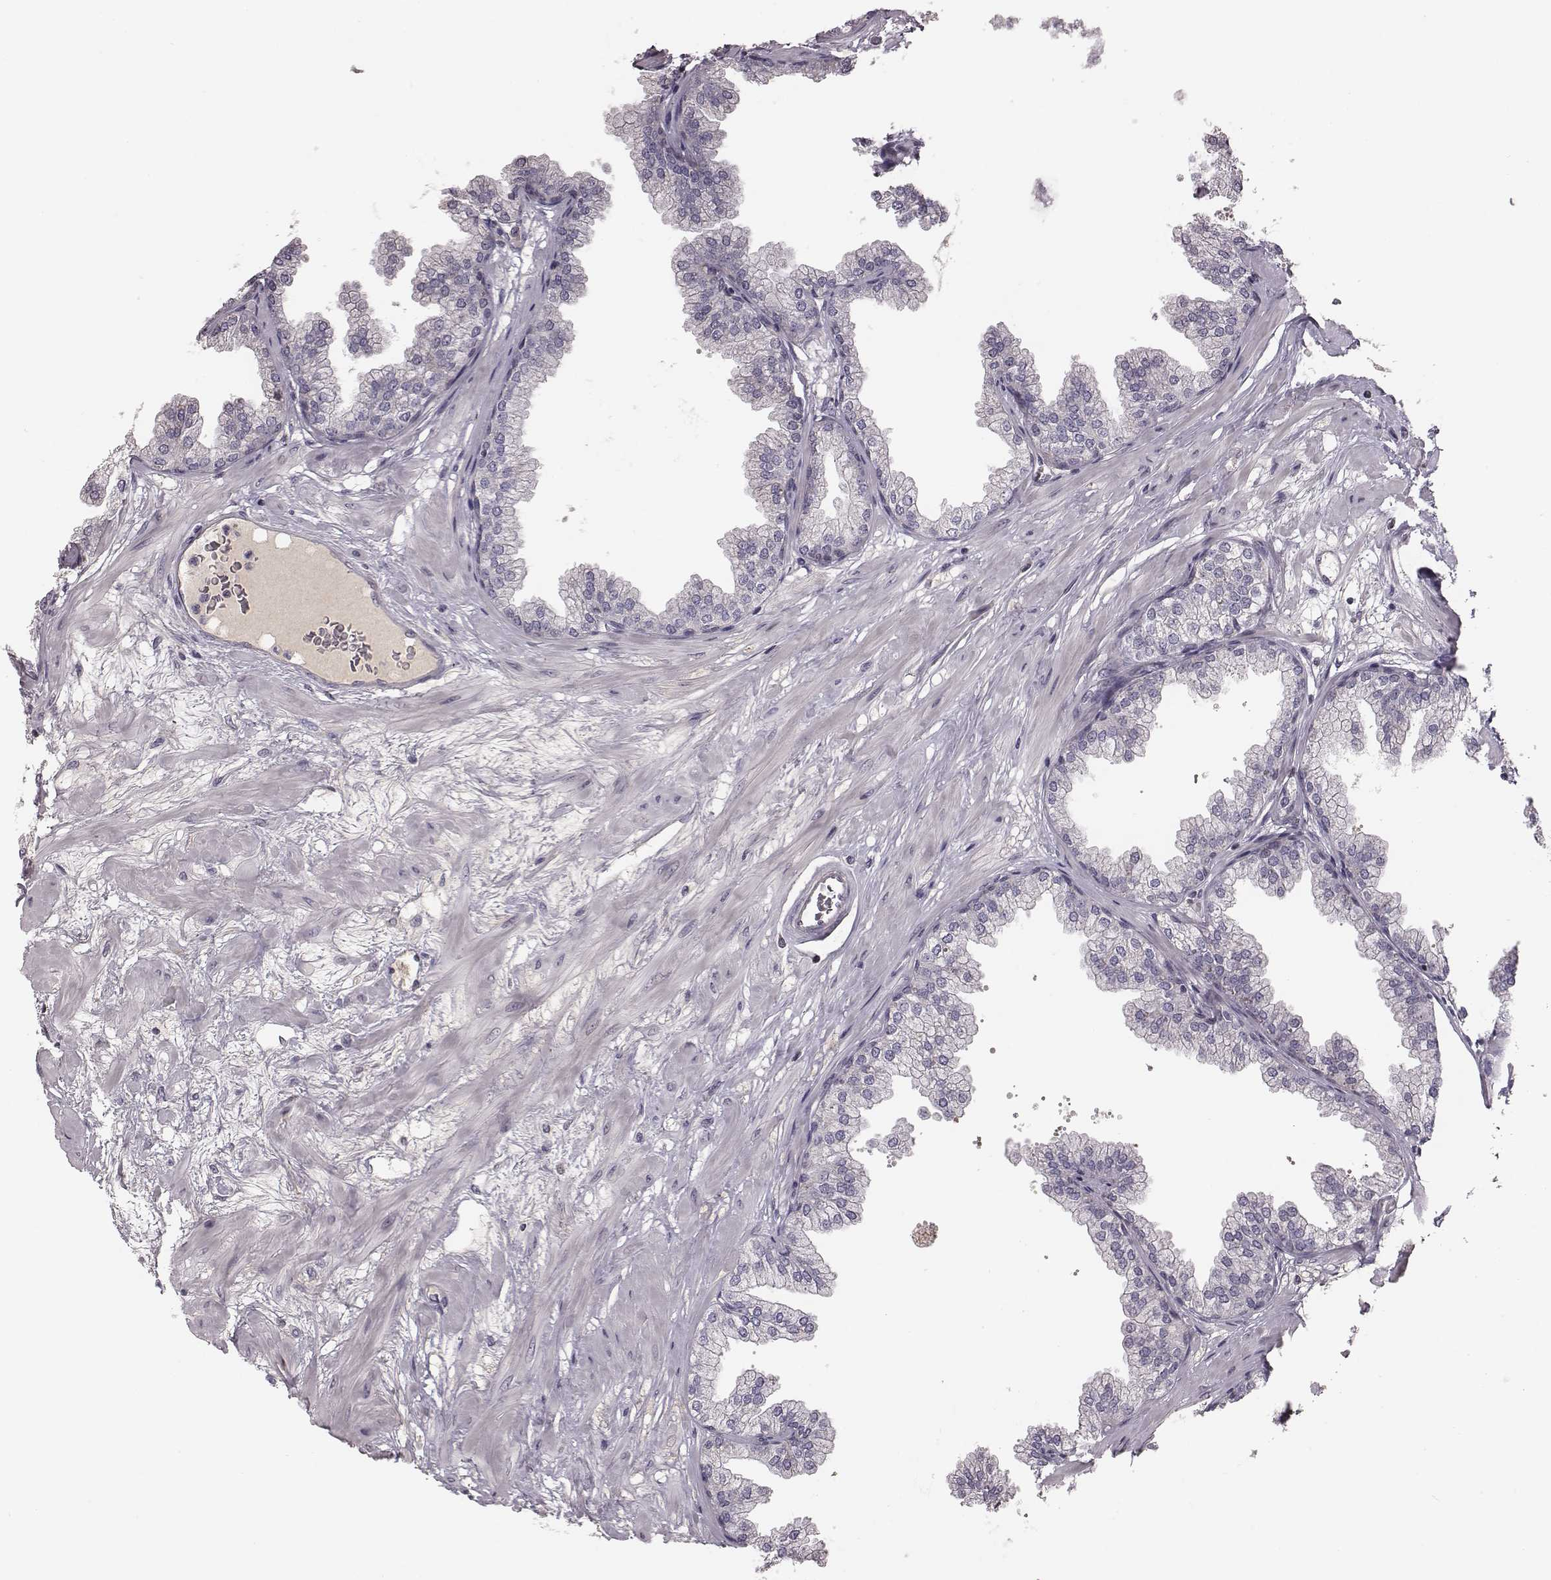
{"staining": {"intensity": "negative", "quantity": "none", "location": "none"}, "tissue": "prostate", "cell_type": "Glandular cells", "image_type": "normal", "snomed": [{"axis": "morphology", "description": "Normal tissue, NOS"}, {"axis": "topography", "description": "Prostate"}], "caption": "This is an immunohistochemistry micrograph of normal human prostate. There is no expression in glandular cells.", "gene": "TLX3", "patient": {"sex": "male", "age": 37}}